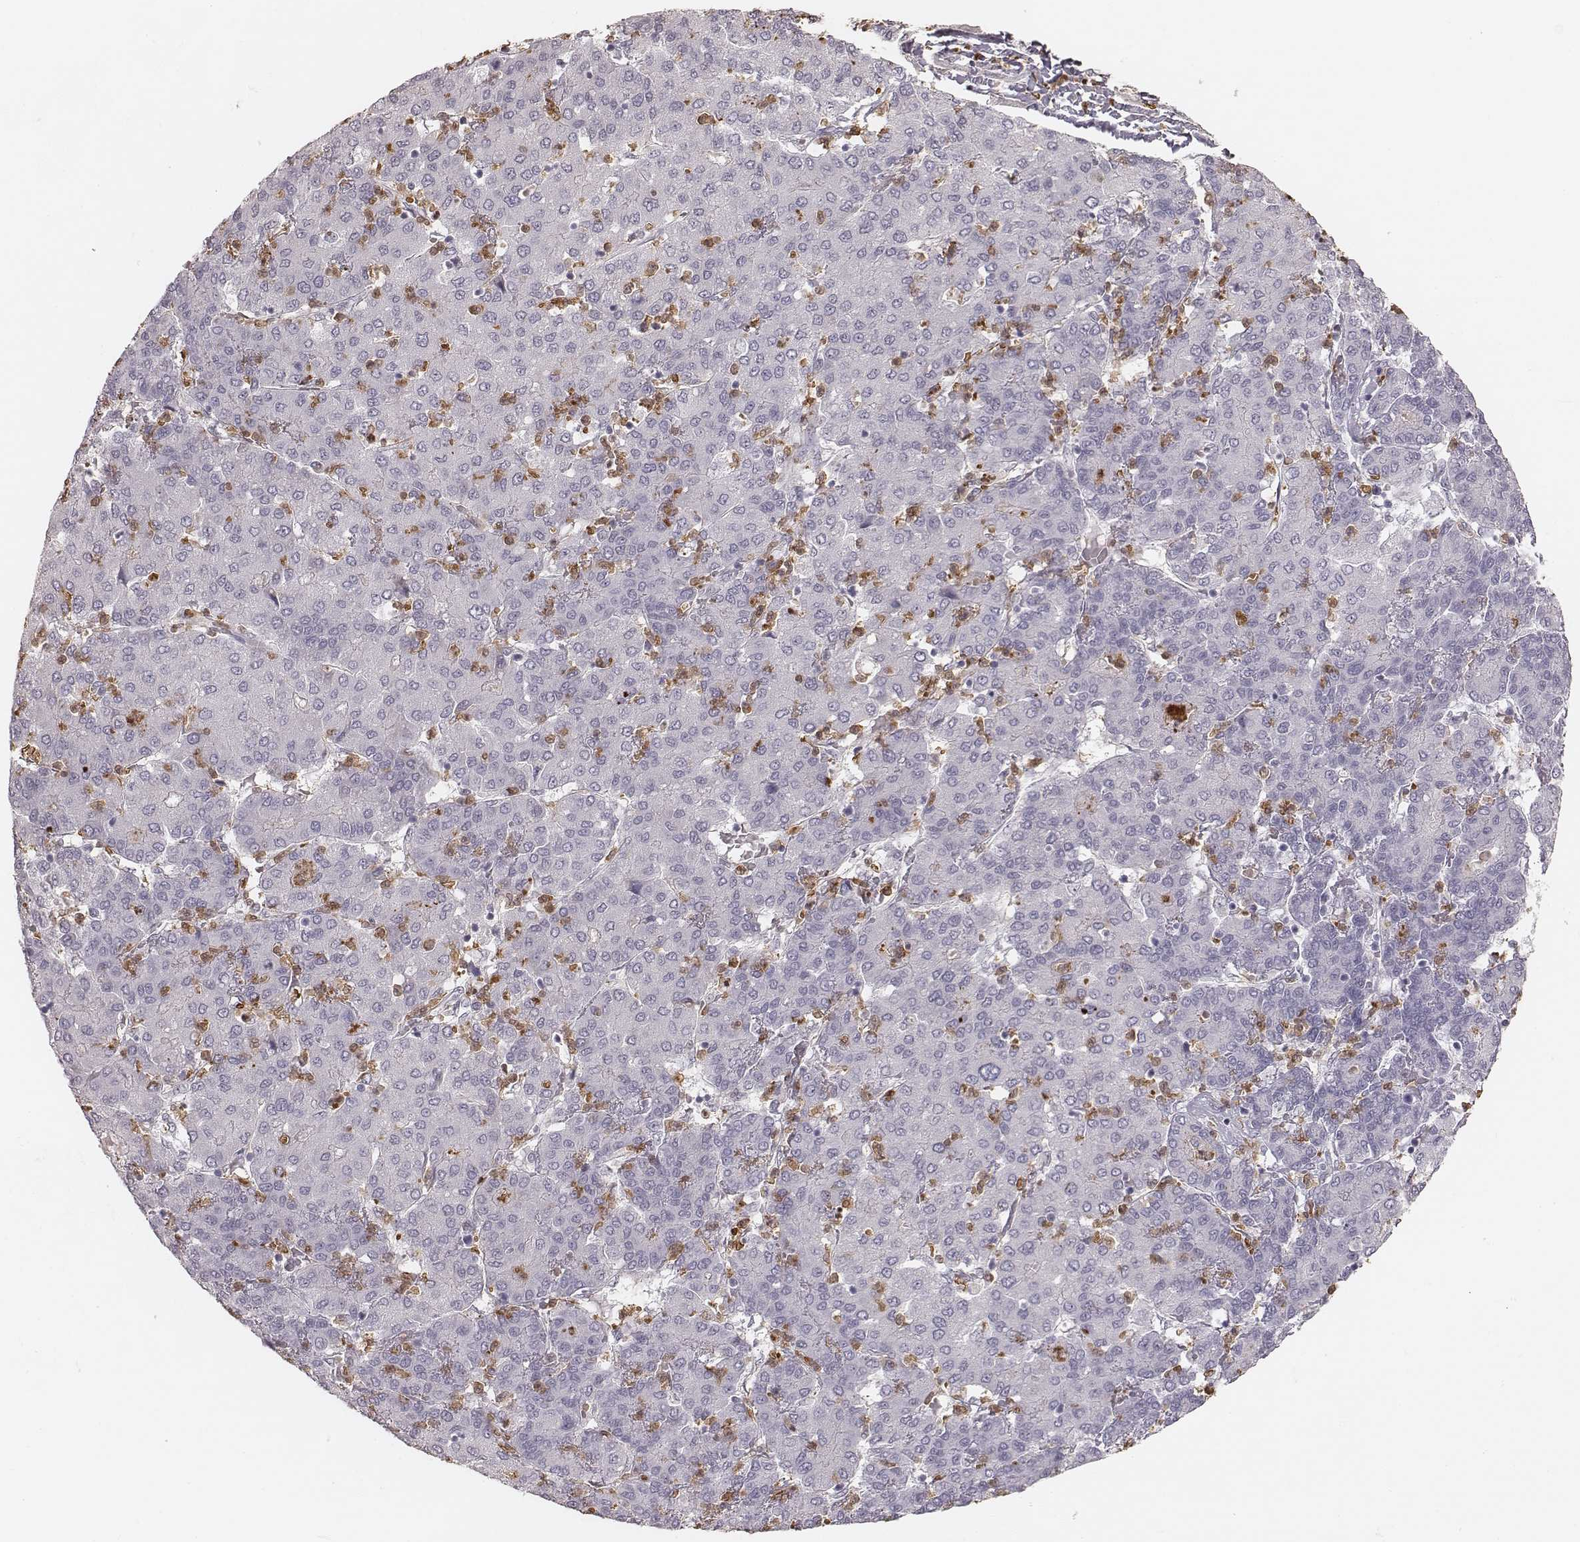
{"staining": {"intensity": "negative", "quantity": "none", "location": "none"}, "tissue": "liver cancer", "cell_type": "Tumor cells", "image_type": "cancer", "snomed": [{"axis": "morphology", "description": "Carcinoma, Hepatocellular, NOS"}, {"axis": "topography", "description": "Liver"}], "caption": "This is an IHC photomicrograph of human liver hepatocellular carcinoma. There is no staining in tumor cells.", "gene": "KITLG", "patient": {"sex": "male", "age": 65}}